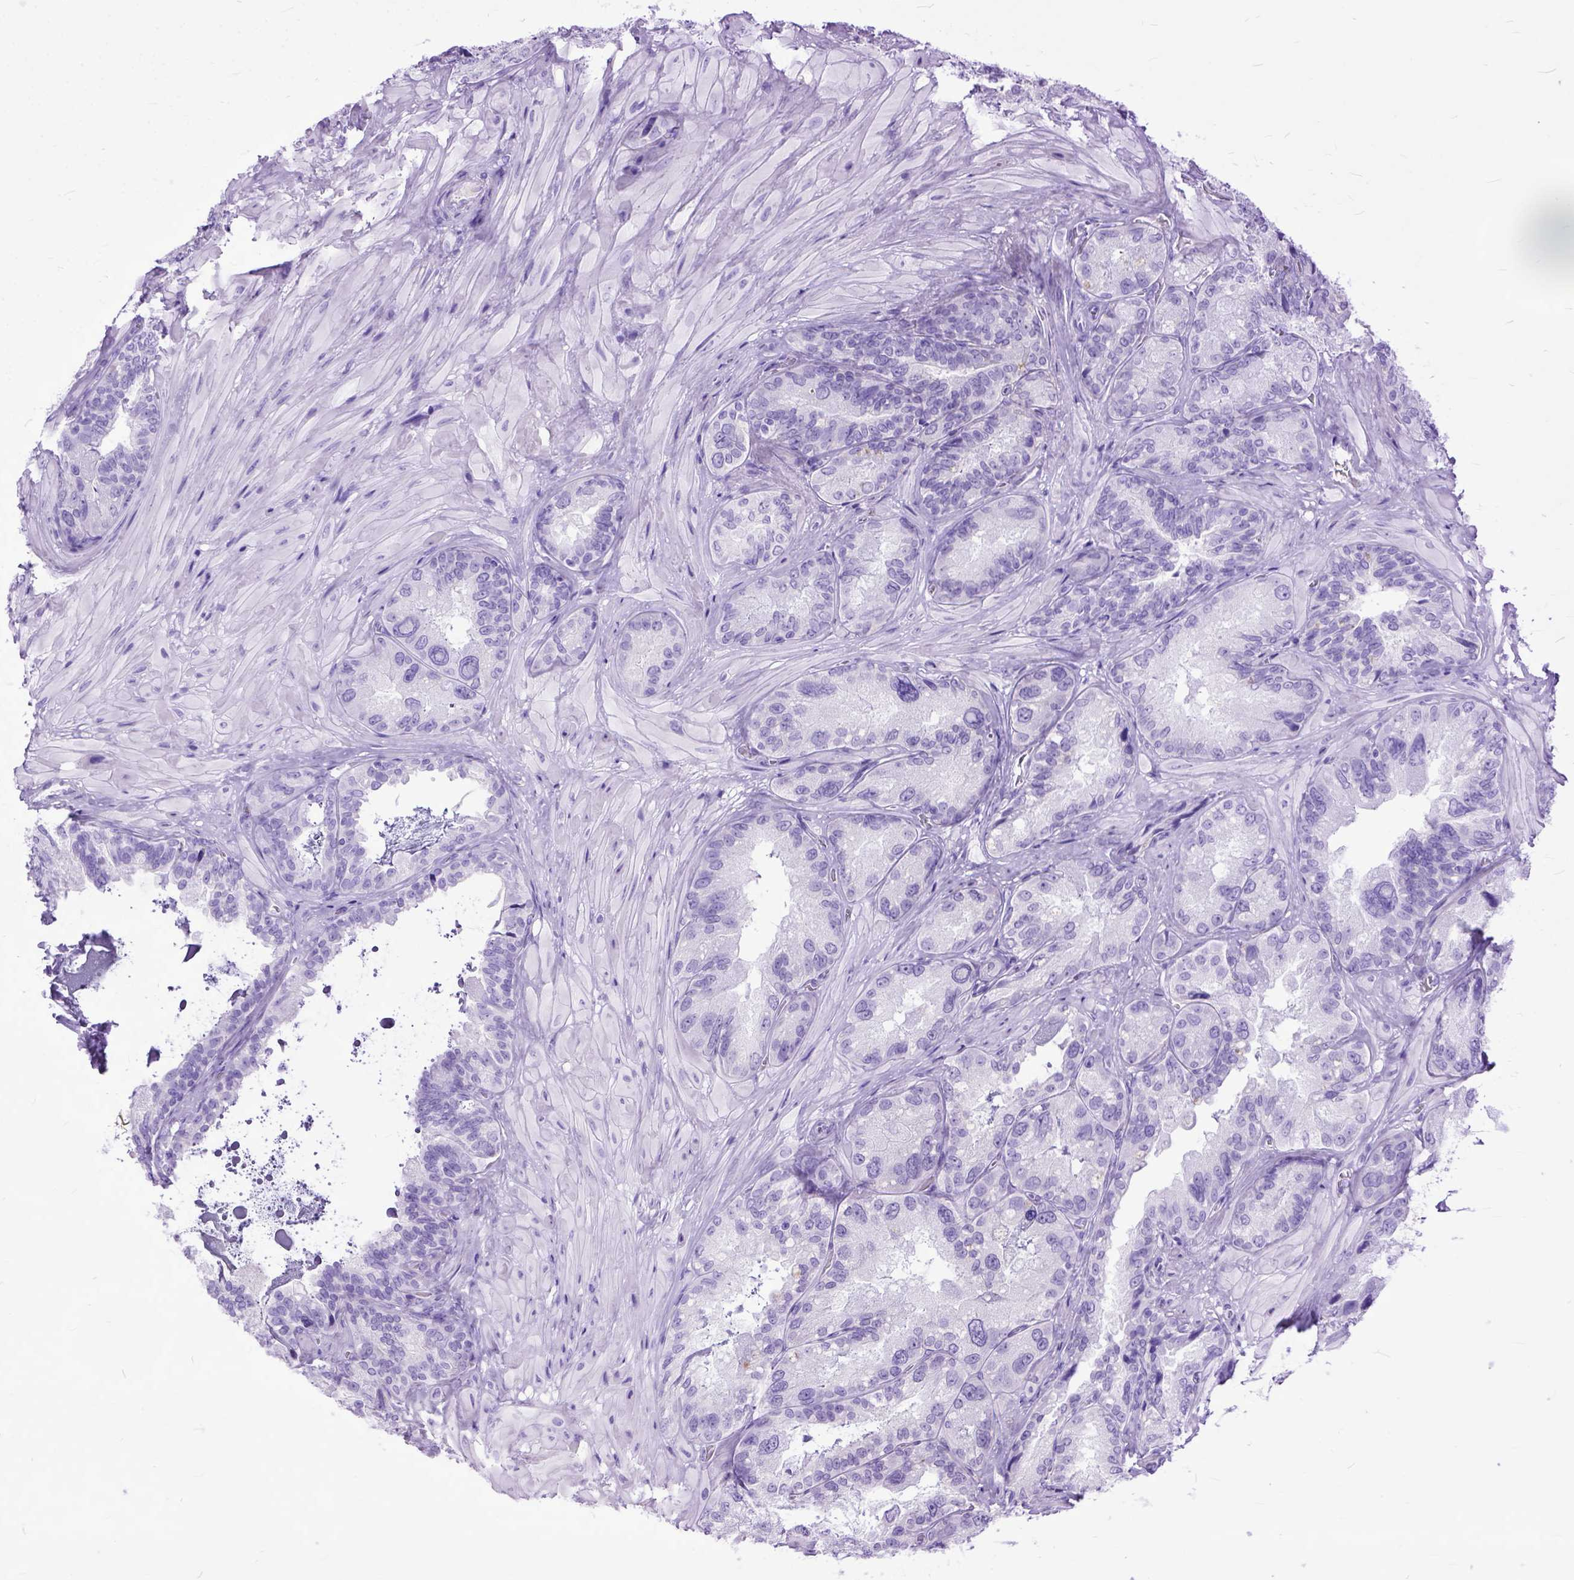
{"staining": {"intensity": "negative", "quantity": "none", "location": "none"}, "tissue": "seminal vesicle", "cell_type": "Glandular cells", "image_type": "normal", "snomed": [{"axis": "morphology", "description": "Normal tissue, NOS"}, {"axis": "topography", "description": "Seminal veicle"}], "caption": "Immunohistochemical staining of normal human seminal vesicle displays no significant staining in glandular cells. (DAB IHC with hematoxylin counter stain).", "gene": "GNGT1", "patient": {"sex": "male", "age": 69}}